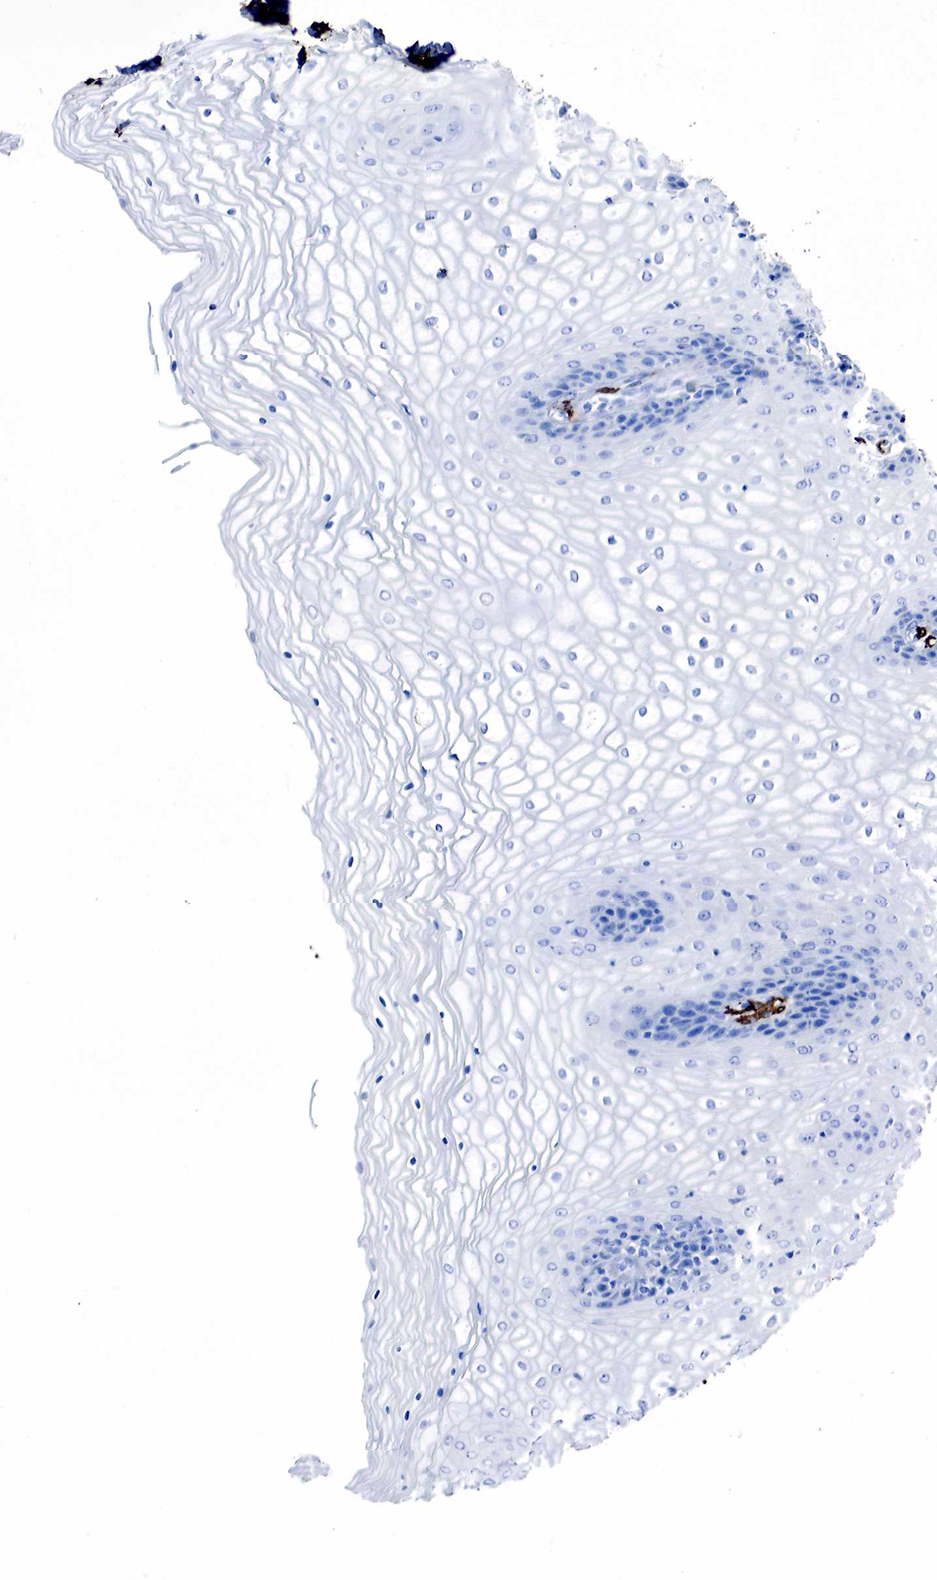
{"staining": {"intensity": "negative", "quantity": "none", "location": "none"}, "tissue": "vagina", "cell_type": "Squamous epithelial cells", "image_type": "normal", "snomed": [{"axis": "morphology", "description": "Normal tissue, NOS"}, {"axis": "topography", "description": "Vagina"}], "caption": "Protein analysis of normal vagina reveals no significant staining in squamous epithelial cells. The staining is performed using DAB brown chromogen with nuclei counter-stained in using hematoxylin.", "gene": "ACTA2", "patient": {"sex": "female", "age": 34}}